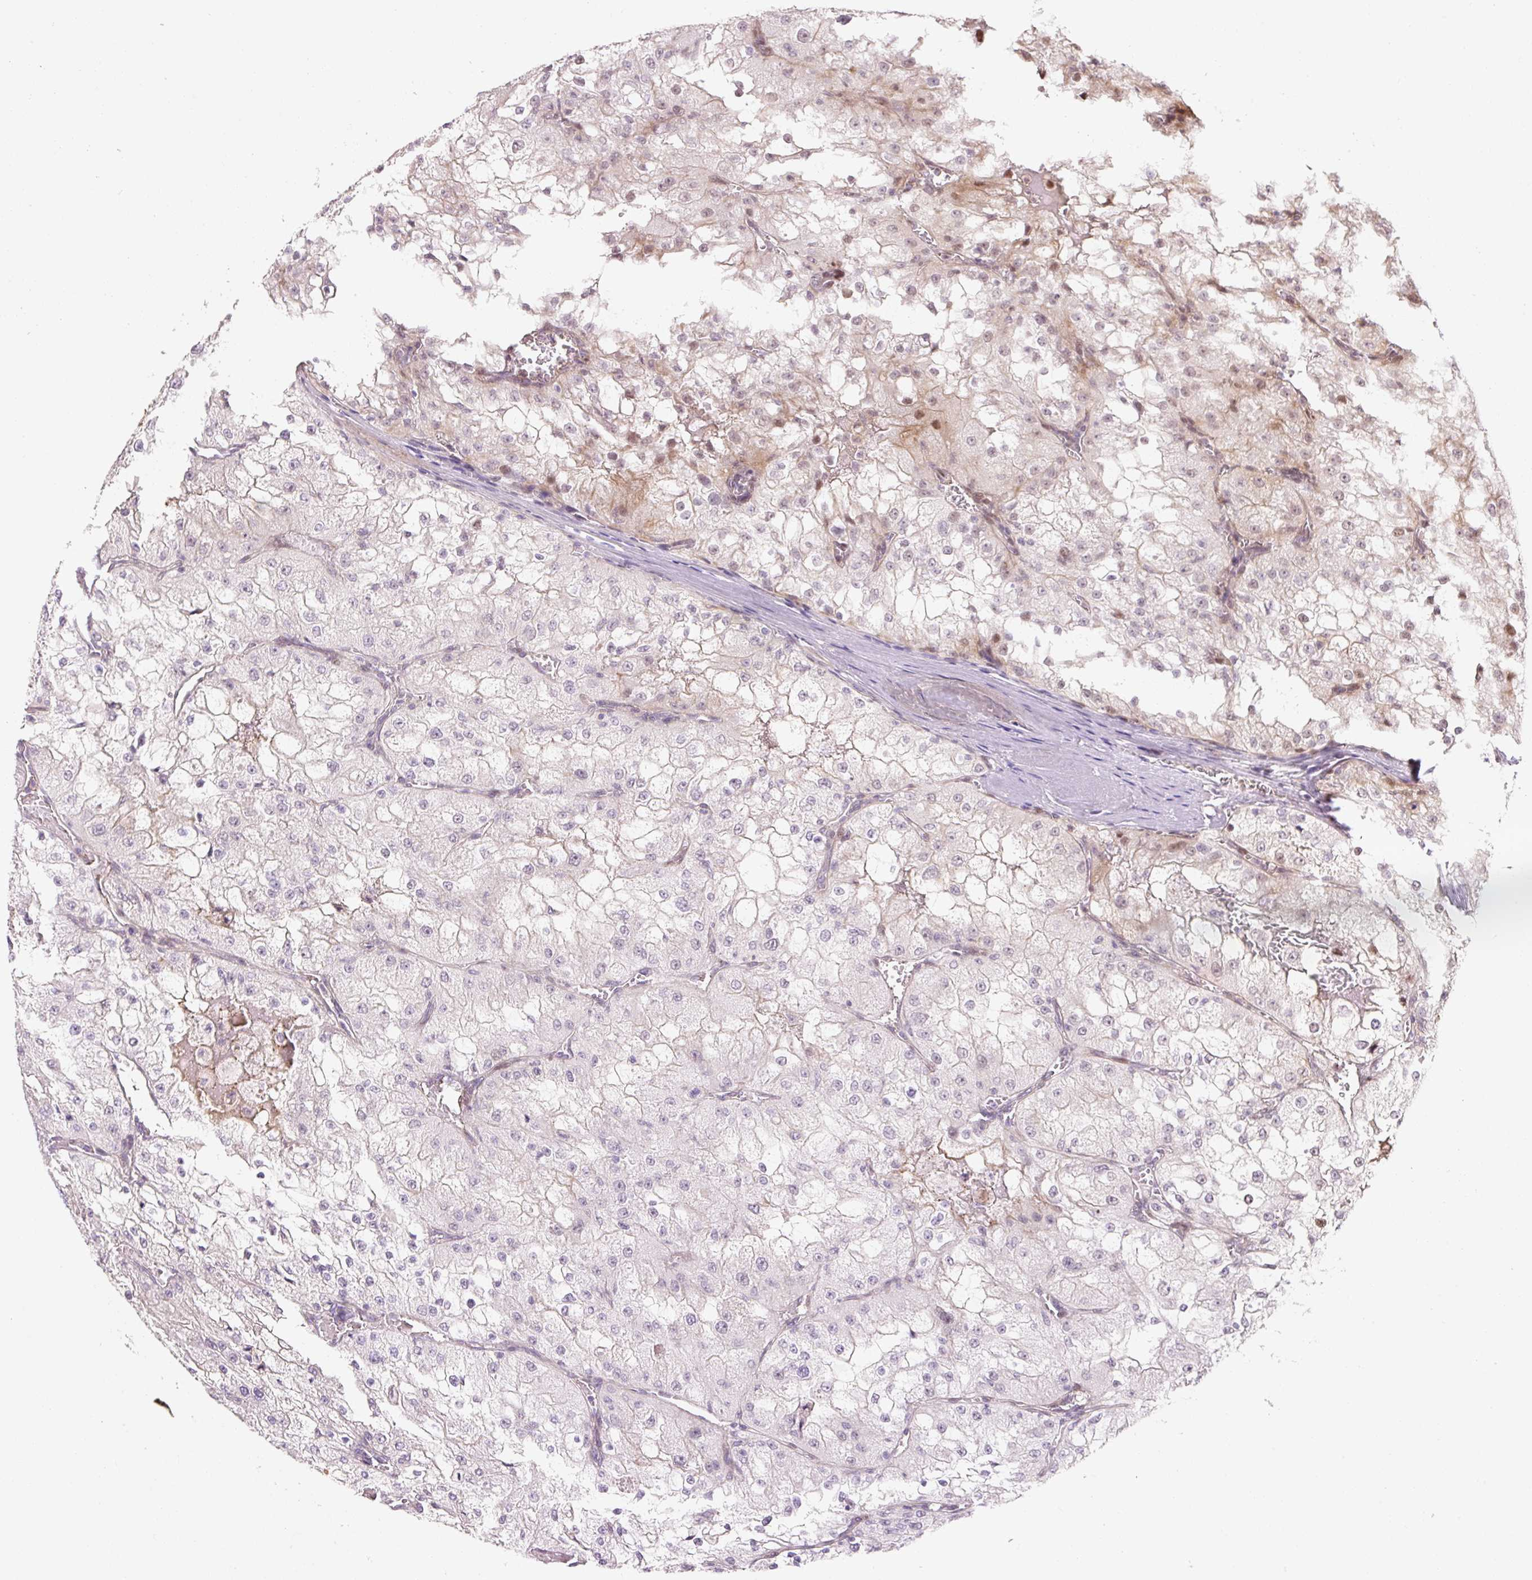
{"staining": {"intensity": "moderate", "quantity": "<25%", "location": "nuclear"}, "tissue": "renal cancer", "cell_type": "Tumor cells", "image_type": "cancer", "snomed": [{"axis": "morphology", "description": "Adenocarcinoma, NOS"}, {"axis": "topography", "description": "Kidney"}], "caption": "Immunohistochemical staining of renal cancer (adenocarcinoma) demonstrates low levels of moderate nuclear positivity in about <25% of tumor cells.", "gene": "ZNF552", "patient": {"sex": "female", "age": 74}}